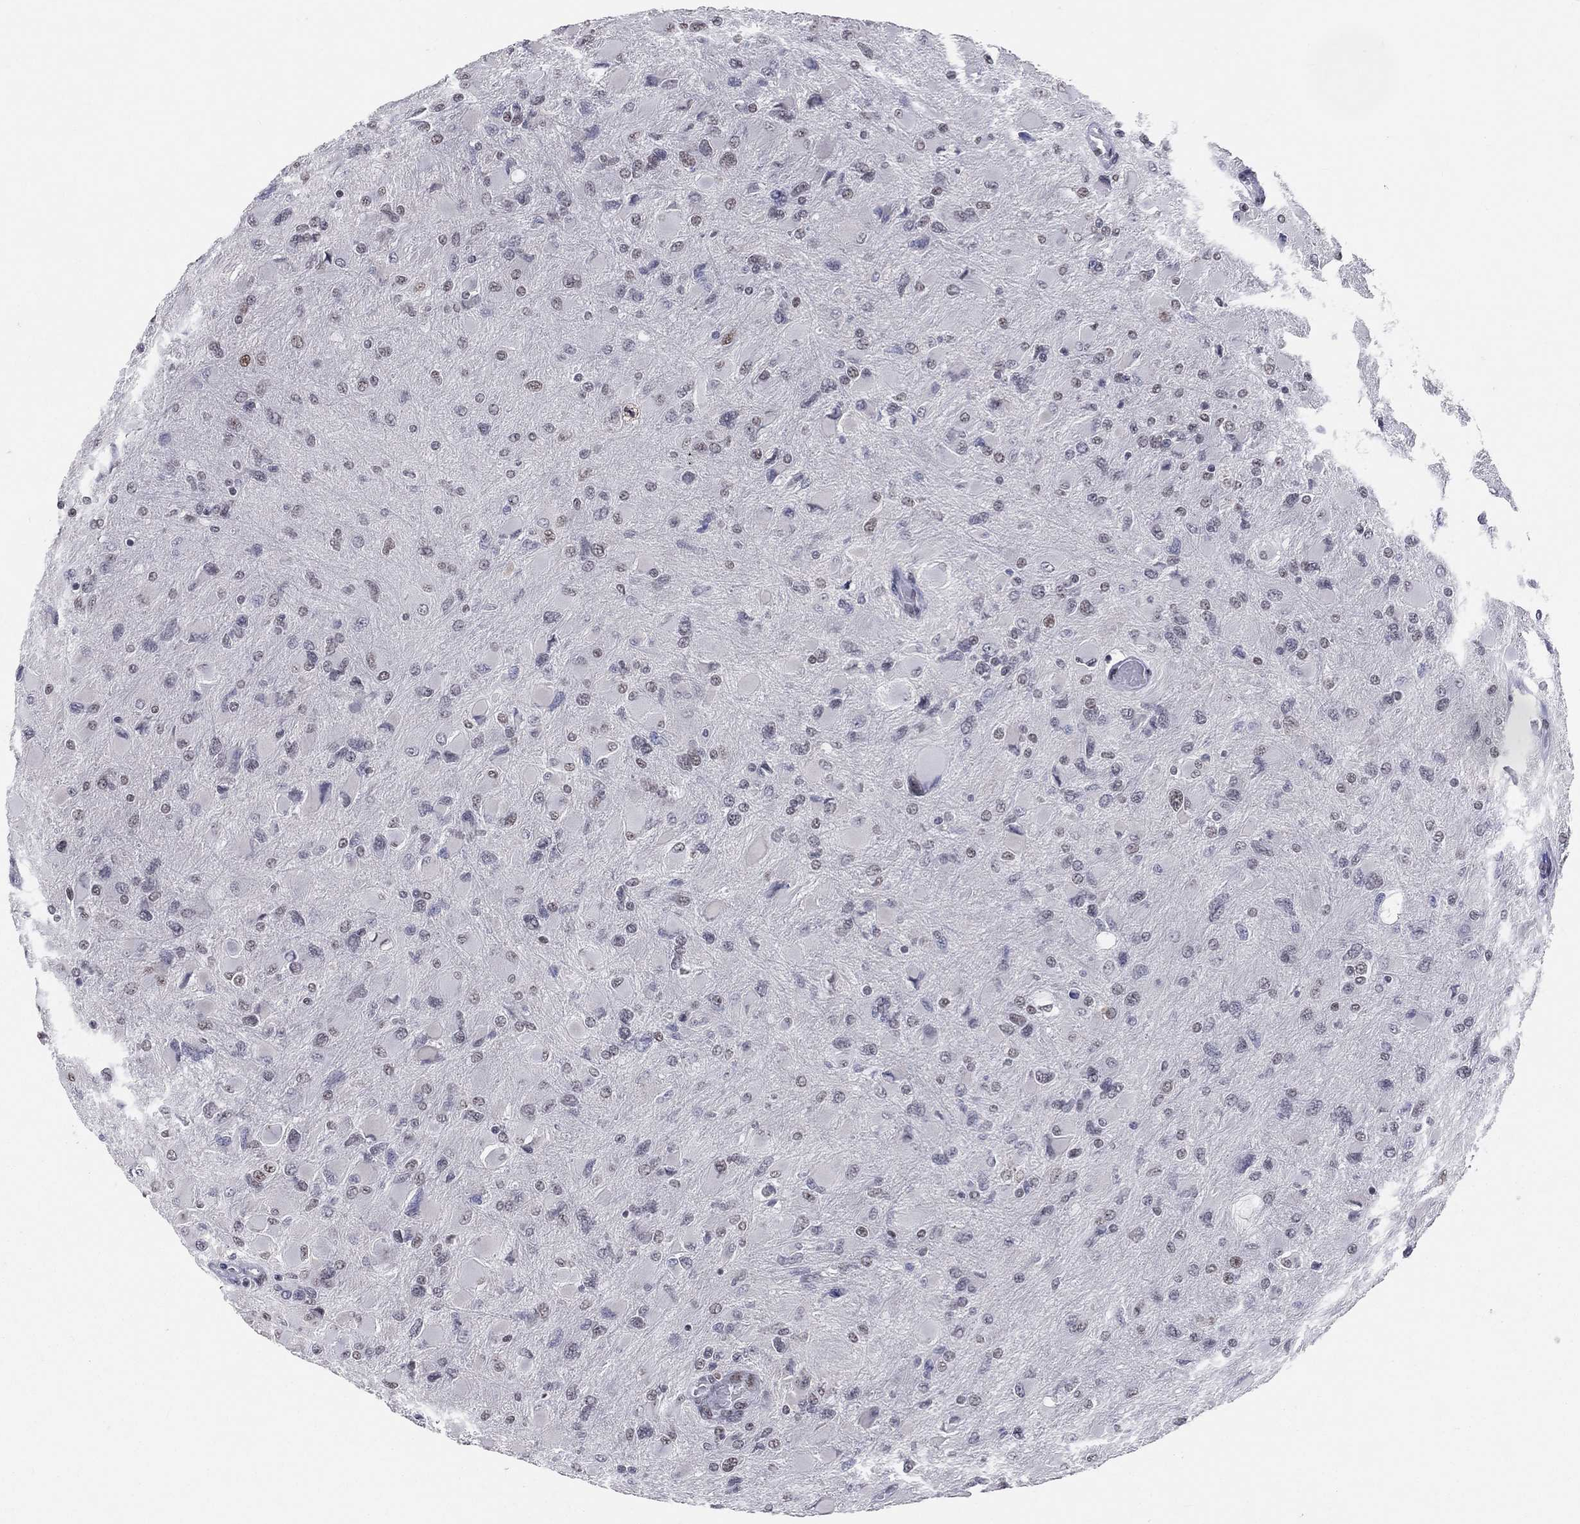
{"staining": {"intensity": "moderate", "quantity": "25%-75%", "location": "nuclear"}, "tissue": "glioma", "cell_type": "Tumor cells", "image_type": "cancer", "snomed": [{"axis": "morphology", "description": "Glioma, malignant, High grade"}, {"axis": "topography", "description": "Cerebral cortex"}], "caption": "DAB immunohistochemical staining of glioma demonstrates moderate nuclear protein positivity in about 25%-75% of tumor cells.", "gene": "CDK7", "patient": {"sex": "female", "age": 36}}